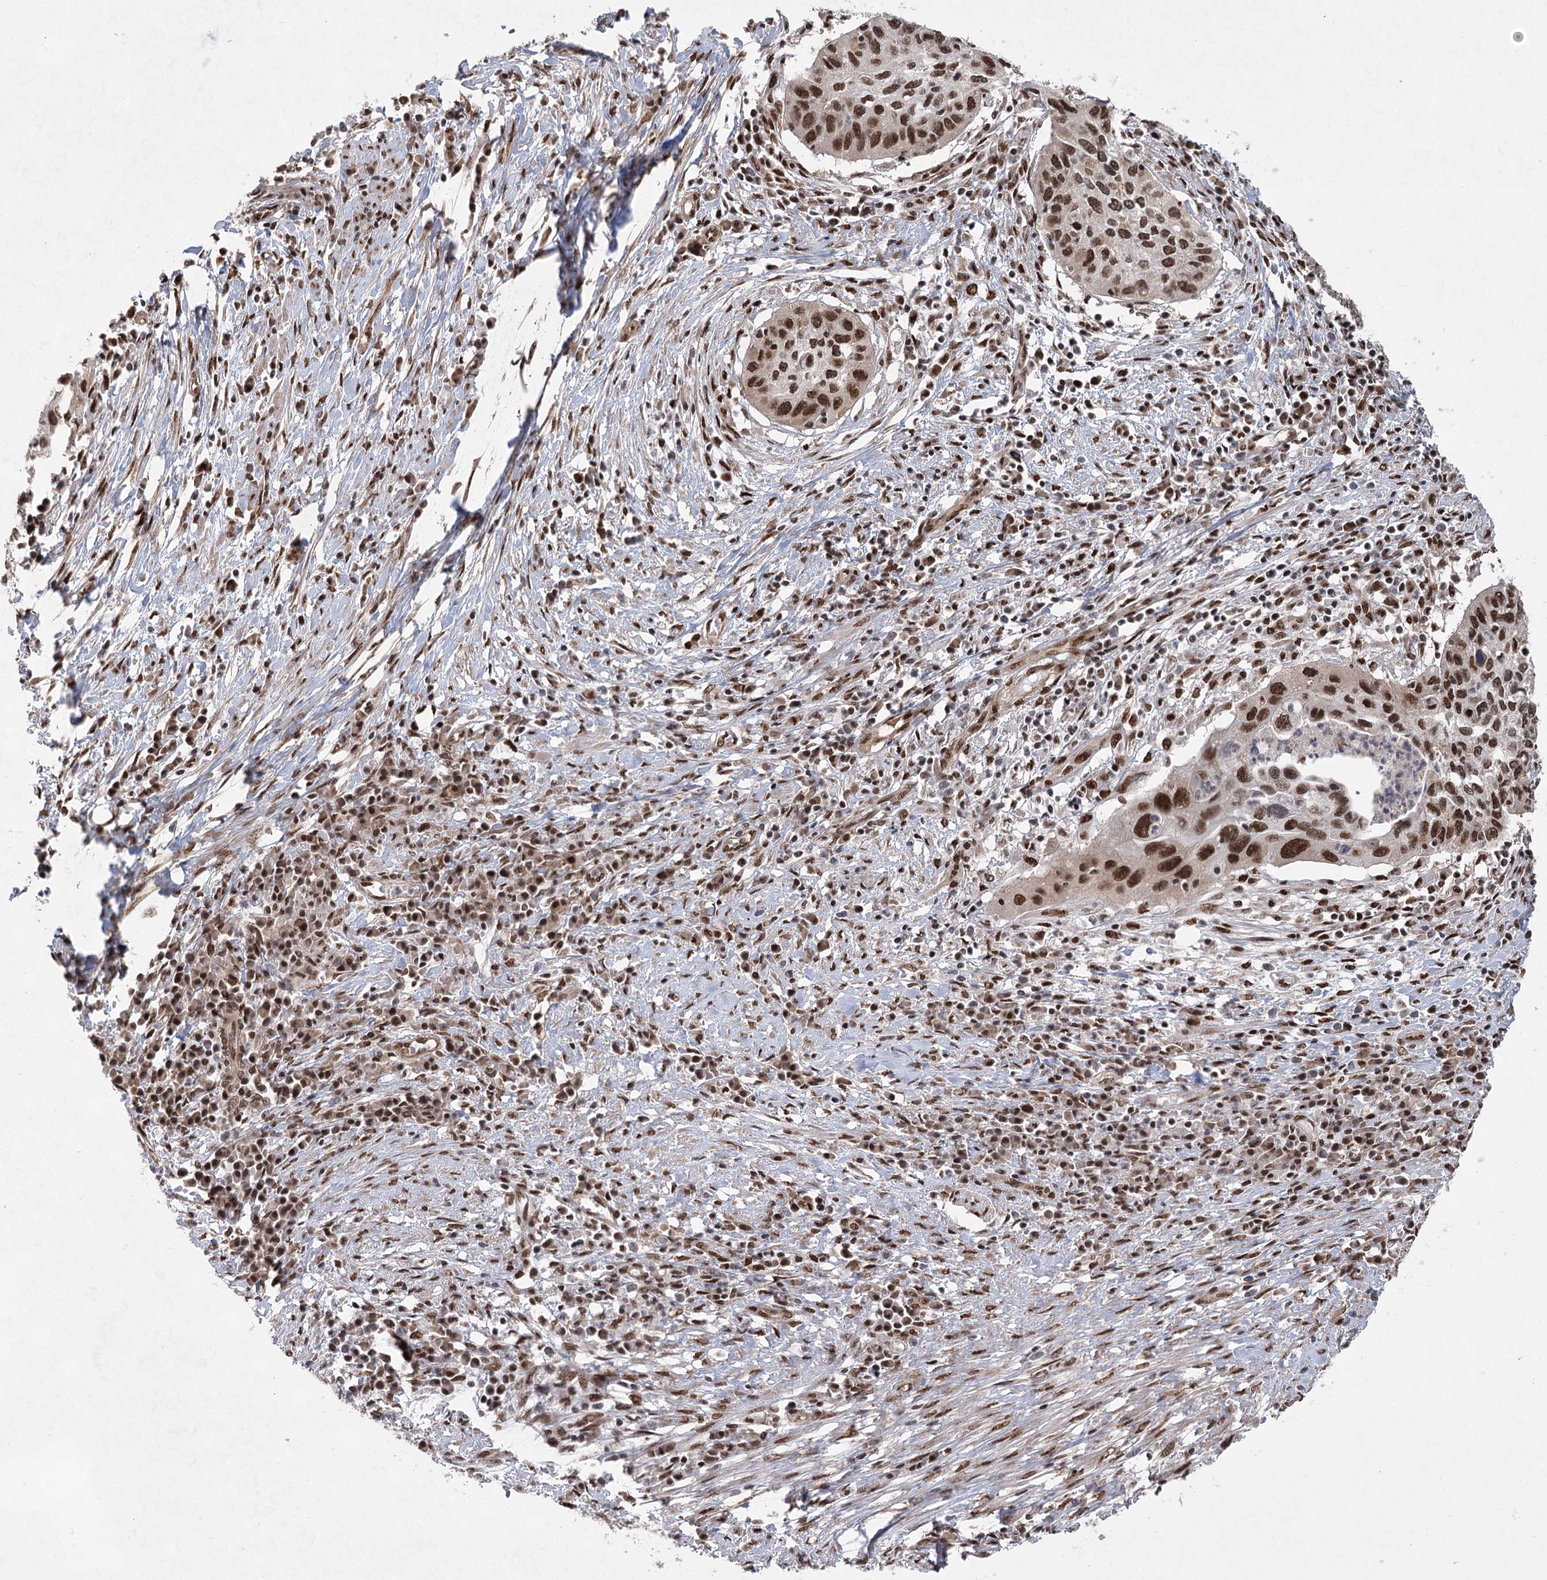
{"staining": {"intensity": "strong", "quantity": ">75%", "location": "nuclear"}, "tissue": "cervical cancer", "cell_type": "Tumor cells", "image_type": "cancer", "snomed": [{"axis": "morphology", "description": "Squamous cell carcinoma, NOS"}, {"axis": "topography", "description": "Cervix"}], "caption": "Human squamous cell carcinoma (cervical) stained with a brown dye exhibits strong nuclear positive expression in approximately >75% of tumor cells.", "gene": "ZCCHC8", "patient": {"sex": "female", "age": 38}}